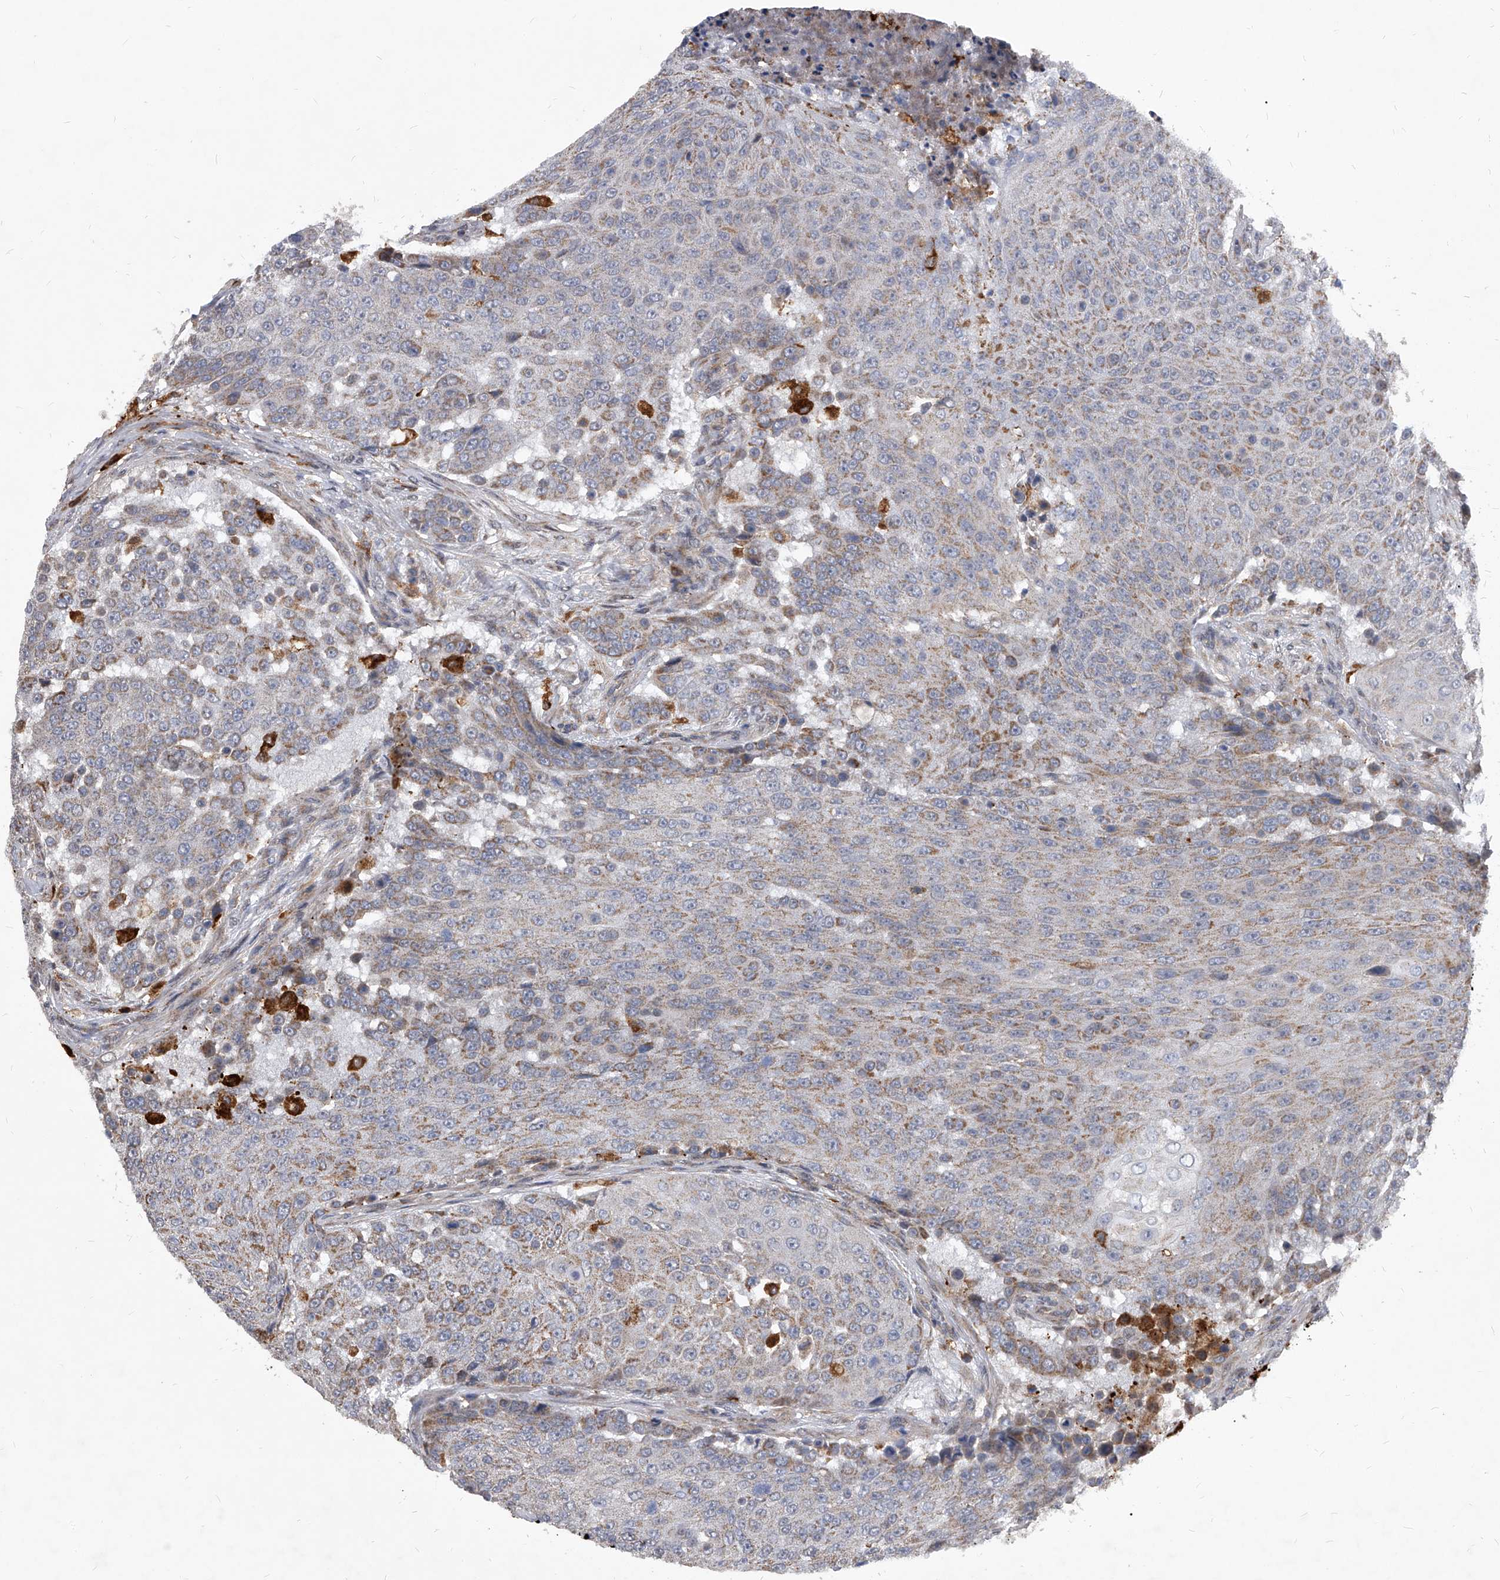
{"staining": {"intensity": "weak", "quantity": "25%-75%", "location": "cytoplasmic/membranous"}, "tissue": "urothelial cancer", "cell_type": "Tumor cells", "image_type": "cancer", "snomed": [{"axis": "morphology", "description": "Urothelial carcinoma, High grade"}, {"axis": "topography", "description": "Urinary bladder"}], "caption": "Protein staining by immunohistochemistry (IHC) exhibits weak cytoplasmic/membranous expression in approximately 25%-75% of tumor cells in urothelial carcinoma (high-grade). Nuclei are stained in blue.", "gene": "SOBP", "patient": {"sex": "female", "age": 63}}